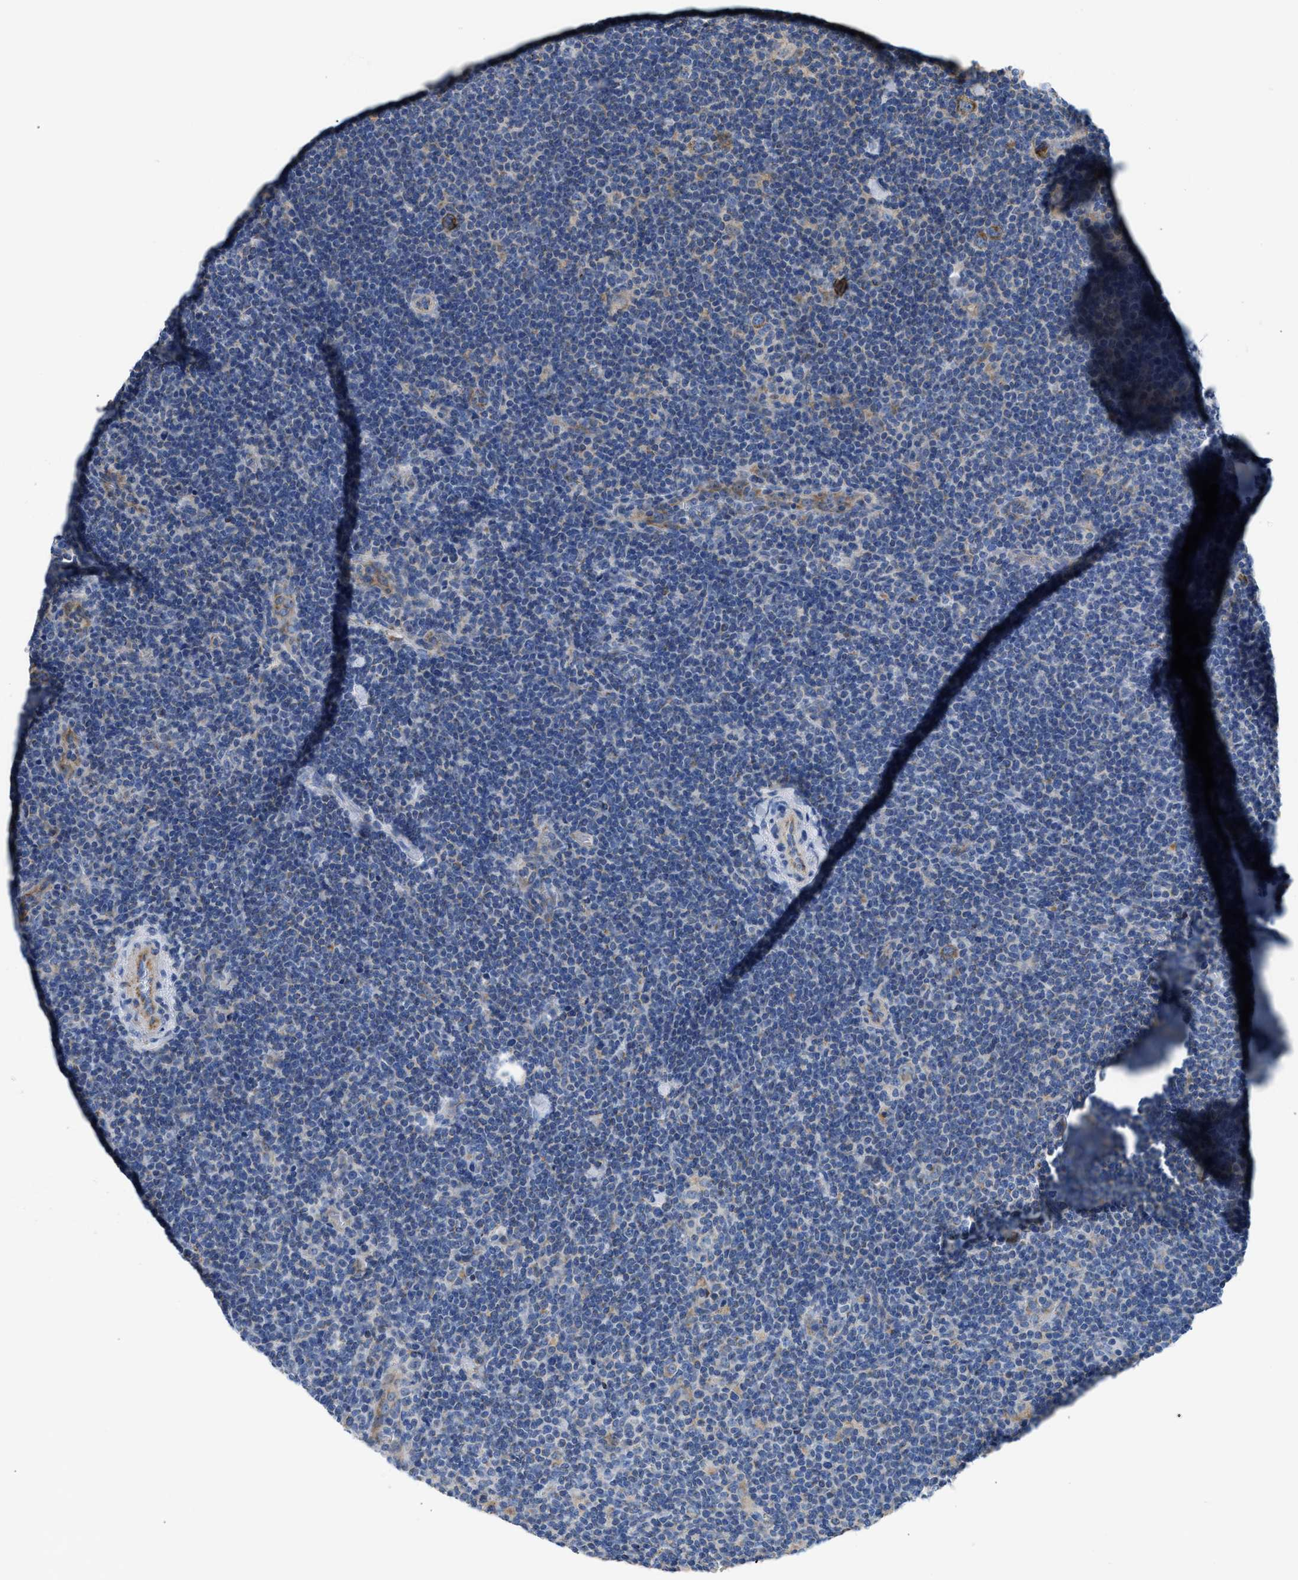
{"staining": {"intensity": "moderate", "quantity": "25%-75%", "location": "cytoplasmic/membranous"}, "tissue": "lymphoma", "cell_type": "Tumor cells", "image_type": "cancer", "snomed": [{"axis": "morphology", "description": "Hodgkin's disease, NOS"}, {"axis": "topography", "description": "Lymph node"}], "caption": "An IHC histopathology image of neoplastic tissue is shown. Protein staining in brown shows moderate cytoplasmic/membranous positivity in lymphoma within tumor cells. (DAB IHC, brown staining for protein, blue staining for nuclei).", "gene": "SLC25A13", "patient": {"sex": "female", "age": 57}}